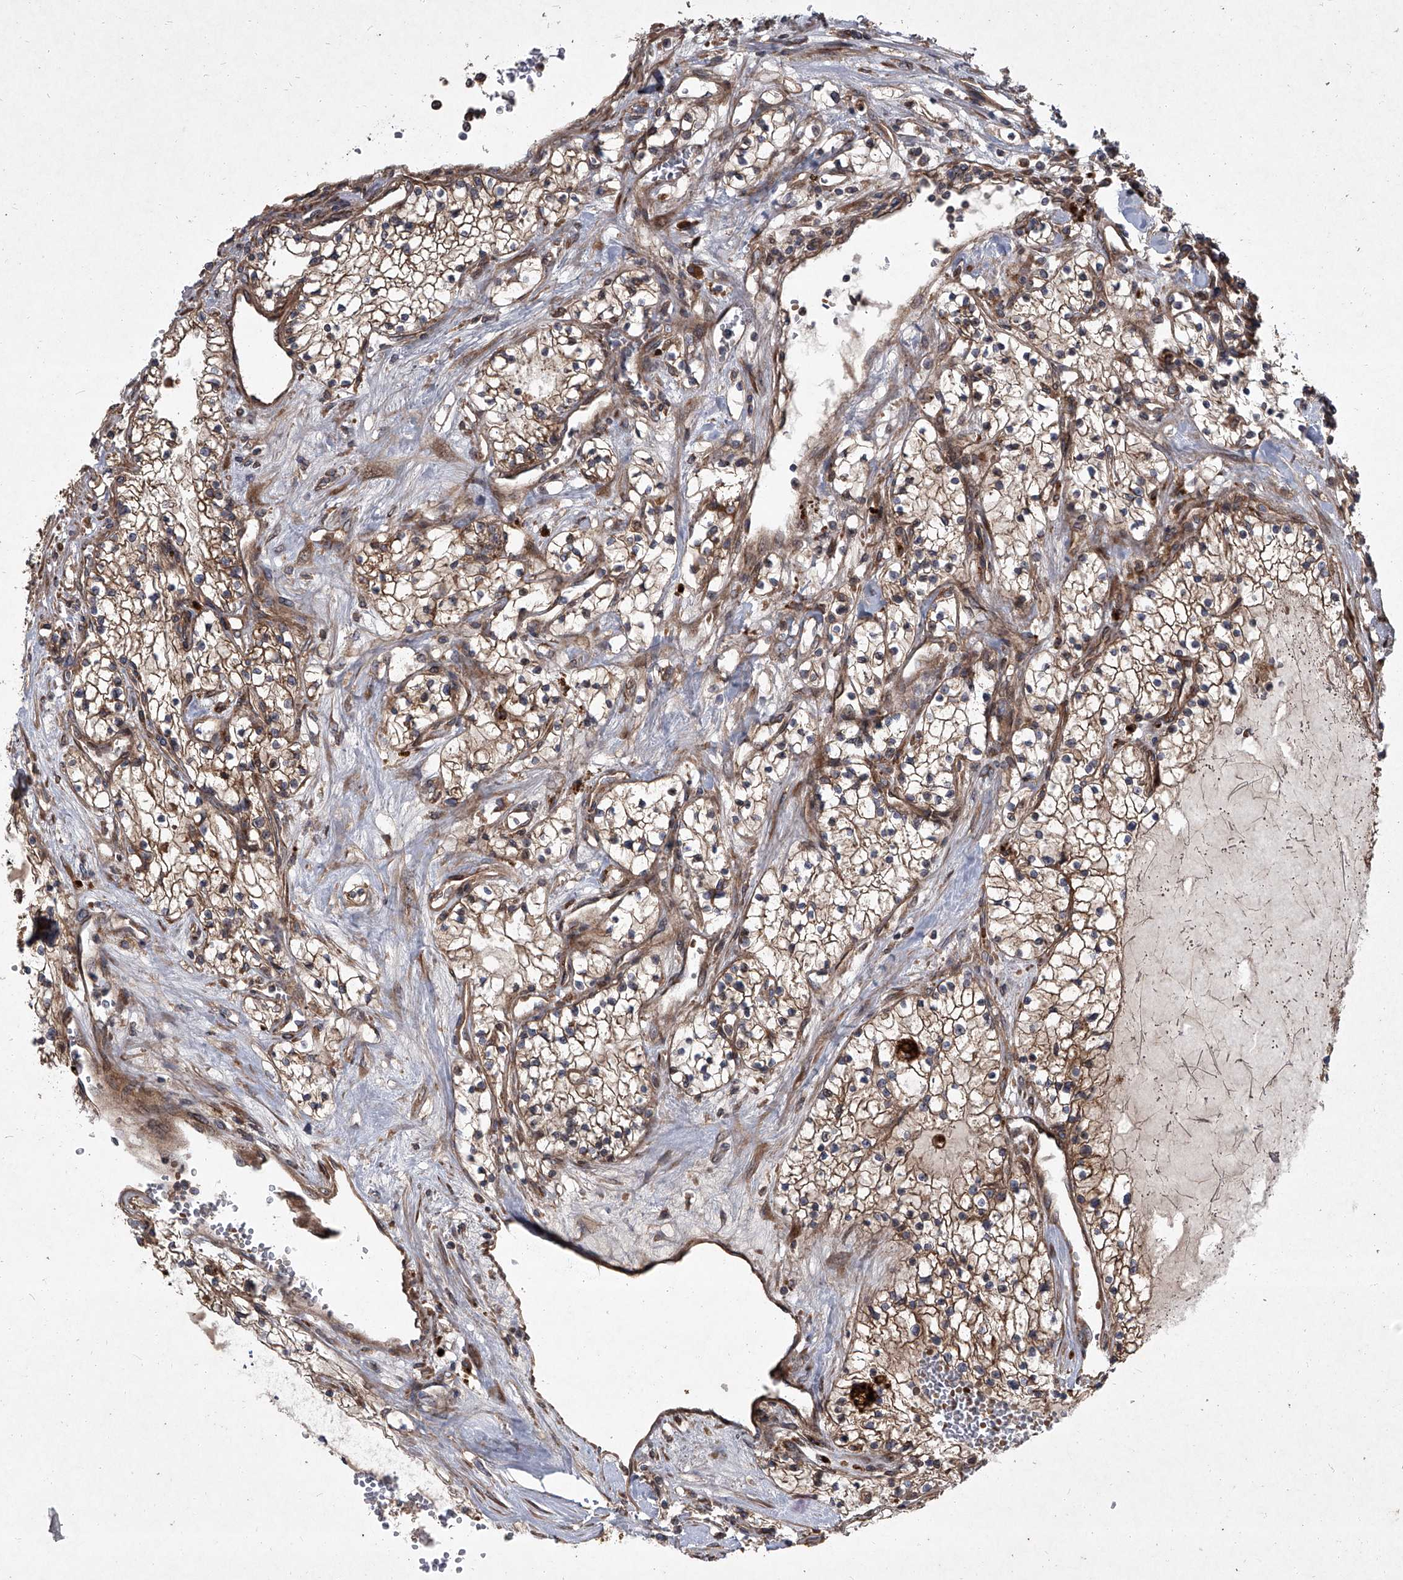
{"staining": {"intensity": "moderate", "quantity": ">75%", "location": "cytoplasmic/membranous"}, "tissue": "renal cancer", "cell_type": "Tumor cells", "image_type": "cancer", "snomed": [{"axis": "morphology", "description": "Normal tissue, NOS"}, {"axis": "morphology", "description": "Adenocarcinoma, NOS"}, {"axis": "topography", "description": "Kidney"}], "caption": "An immunohistochemistry (IHC) micrograph of neoplastic tissue is shown. Protein staining in brown labels moderate cytoplasmic/membranous positivity in renal adenocarcinoma within tumor cells.", "gene": "EVA1C", "patient": {"sex": "male", "age": 68}}